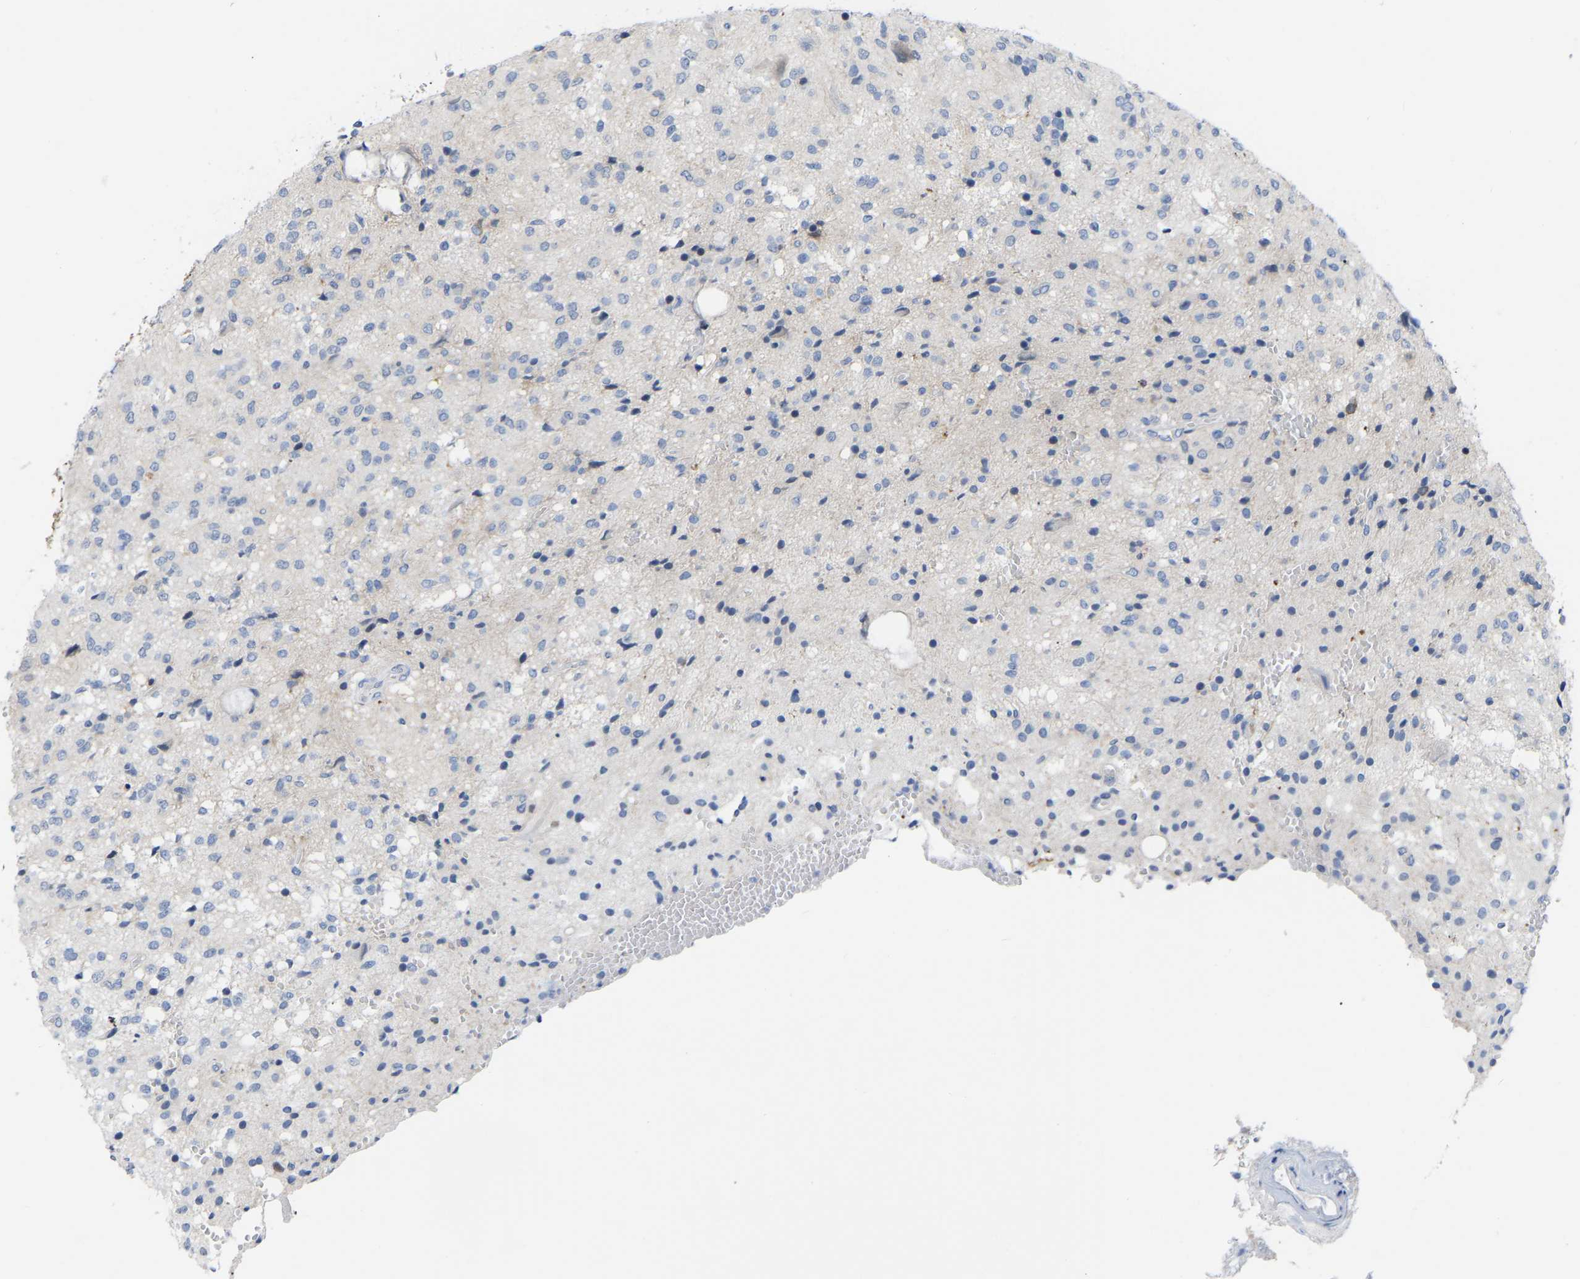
{"staining": {"intensity": "negative", "quantity": "none", "location": "none"}, "tissue": "glioma", "cell_type": "Tumor cells", "image_type": "cancer", "snomed": [{"axis": "morphology", "description": "Glioma, malignant, High grade"}, {"axis": "topography", "description": "Brain"}], "caption": "Immunohistochemical staining of glioma shows no significant positivity in tumor cells.", "gene": "ABTB2", "patient": {"sex": "female", "age": 59}}